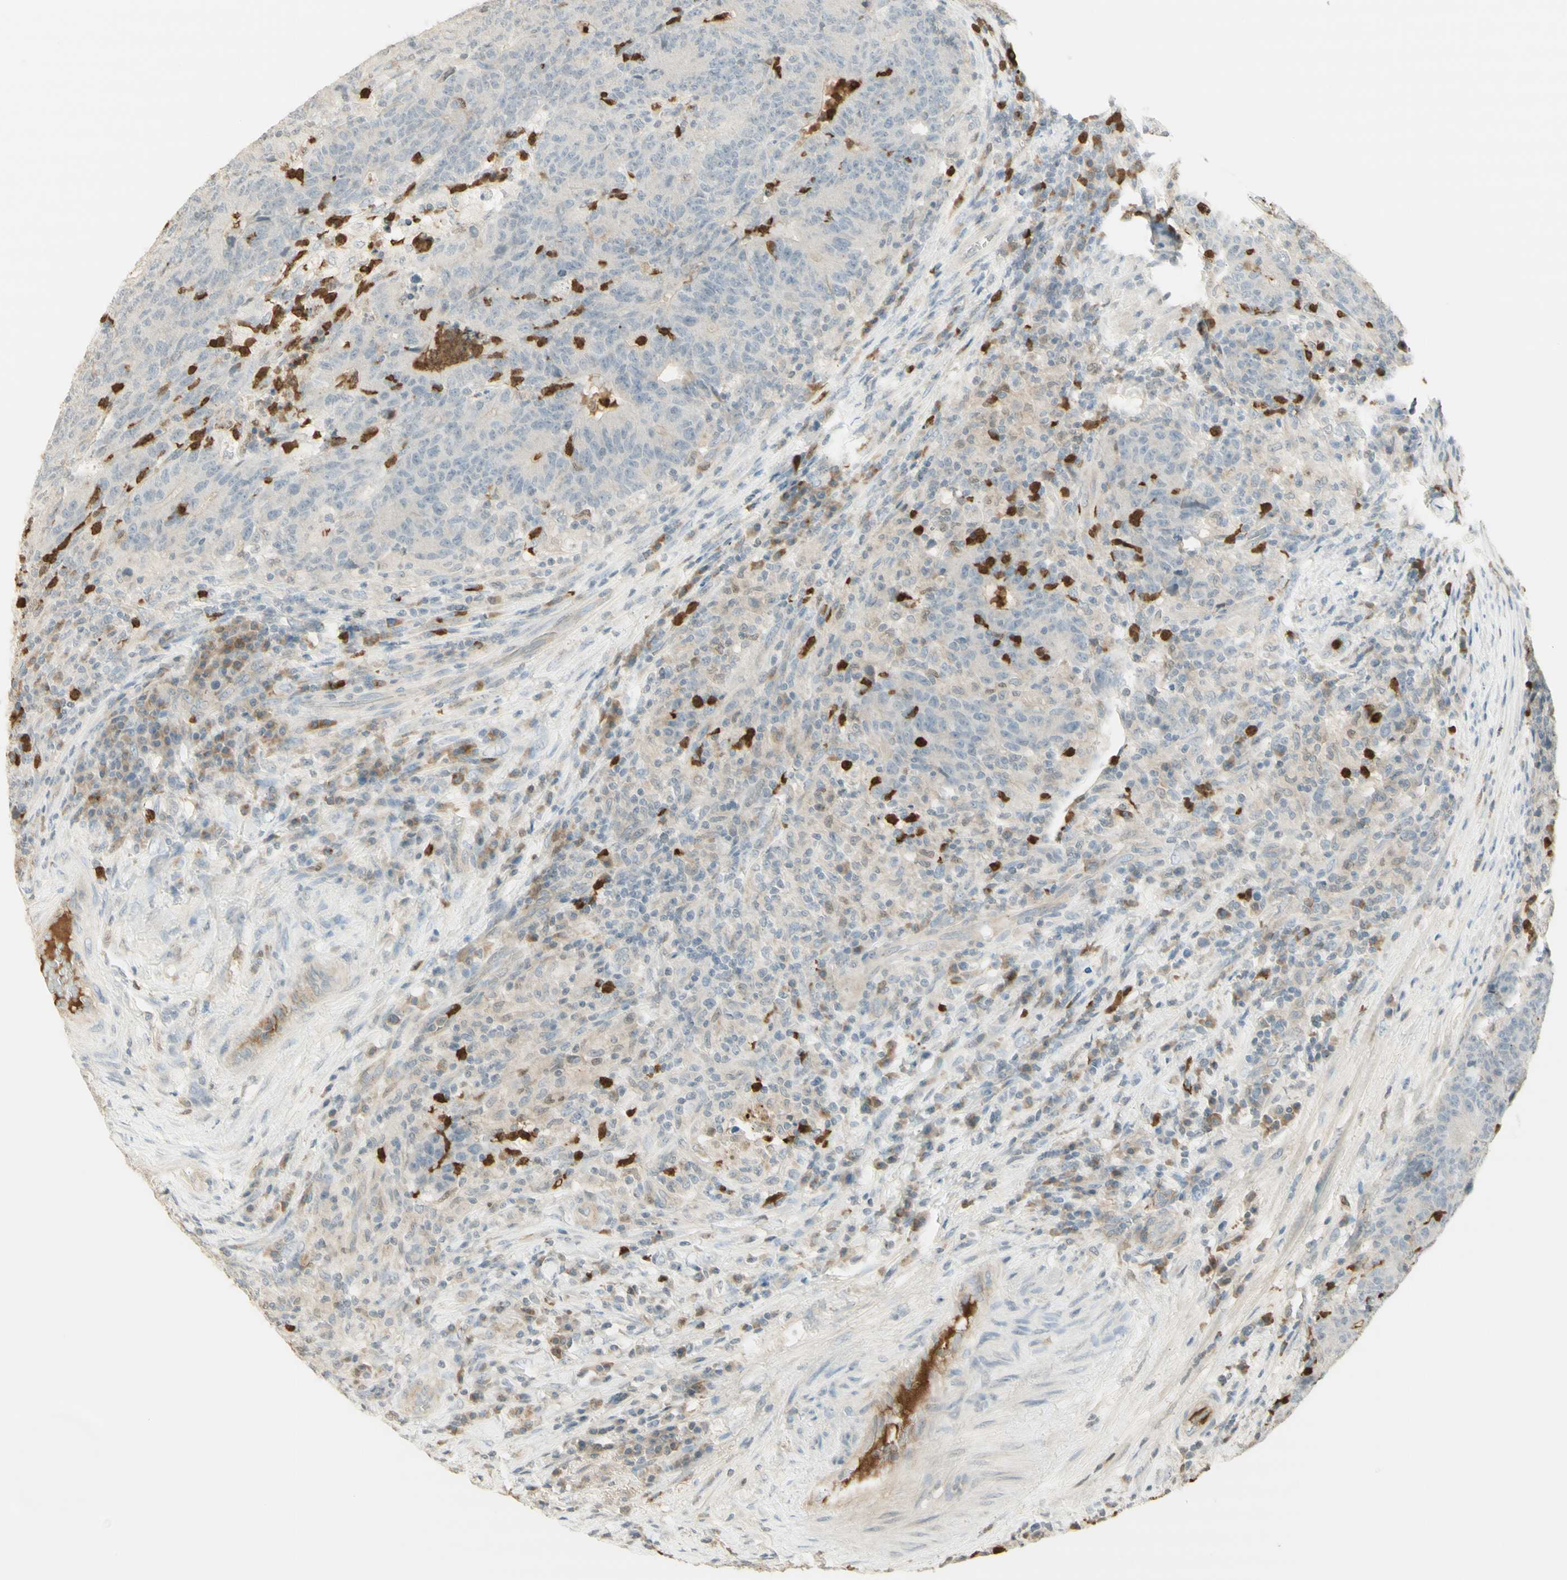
{"staining": {"intensity": "weak", "quantity": "<25%", "location": "cytoplasmic/membranous"}, "tissue": "colorectal cancer", "cell_type": "Tumor cells", "image_type": "cancer", "snomed": [{"axis": "morphology", "description": "Normal tissue, NOS"}, {"axis": "morphology", "description": "Adenocarcinoma, NOS"}, {"axis": "topography", "description": "Colon"}], "caption": "This is an immunohistochemistry (IHC) photomicrograph of colorectal adenocarcinoma. There is no positivity in tumor cells.", "gene": "NID1", "patient": {"sex": "female", "age": 75}}